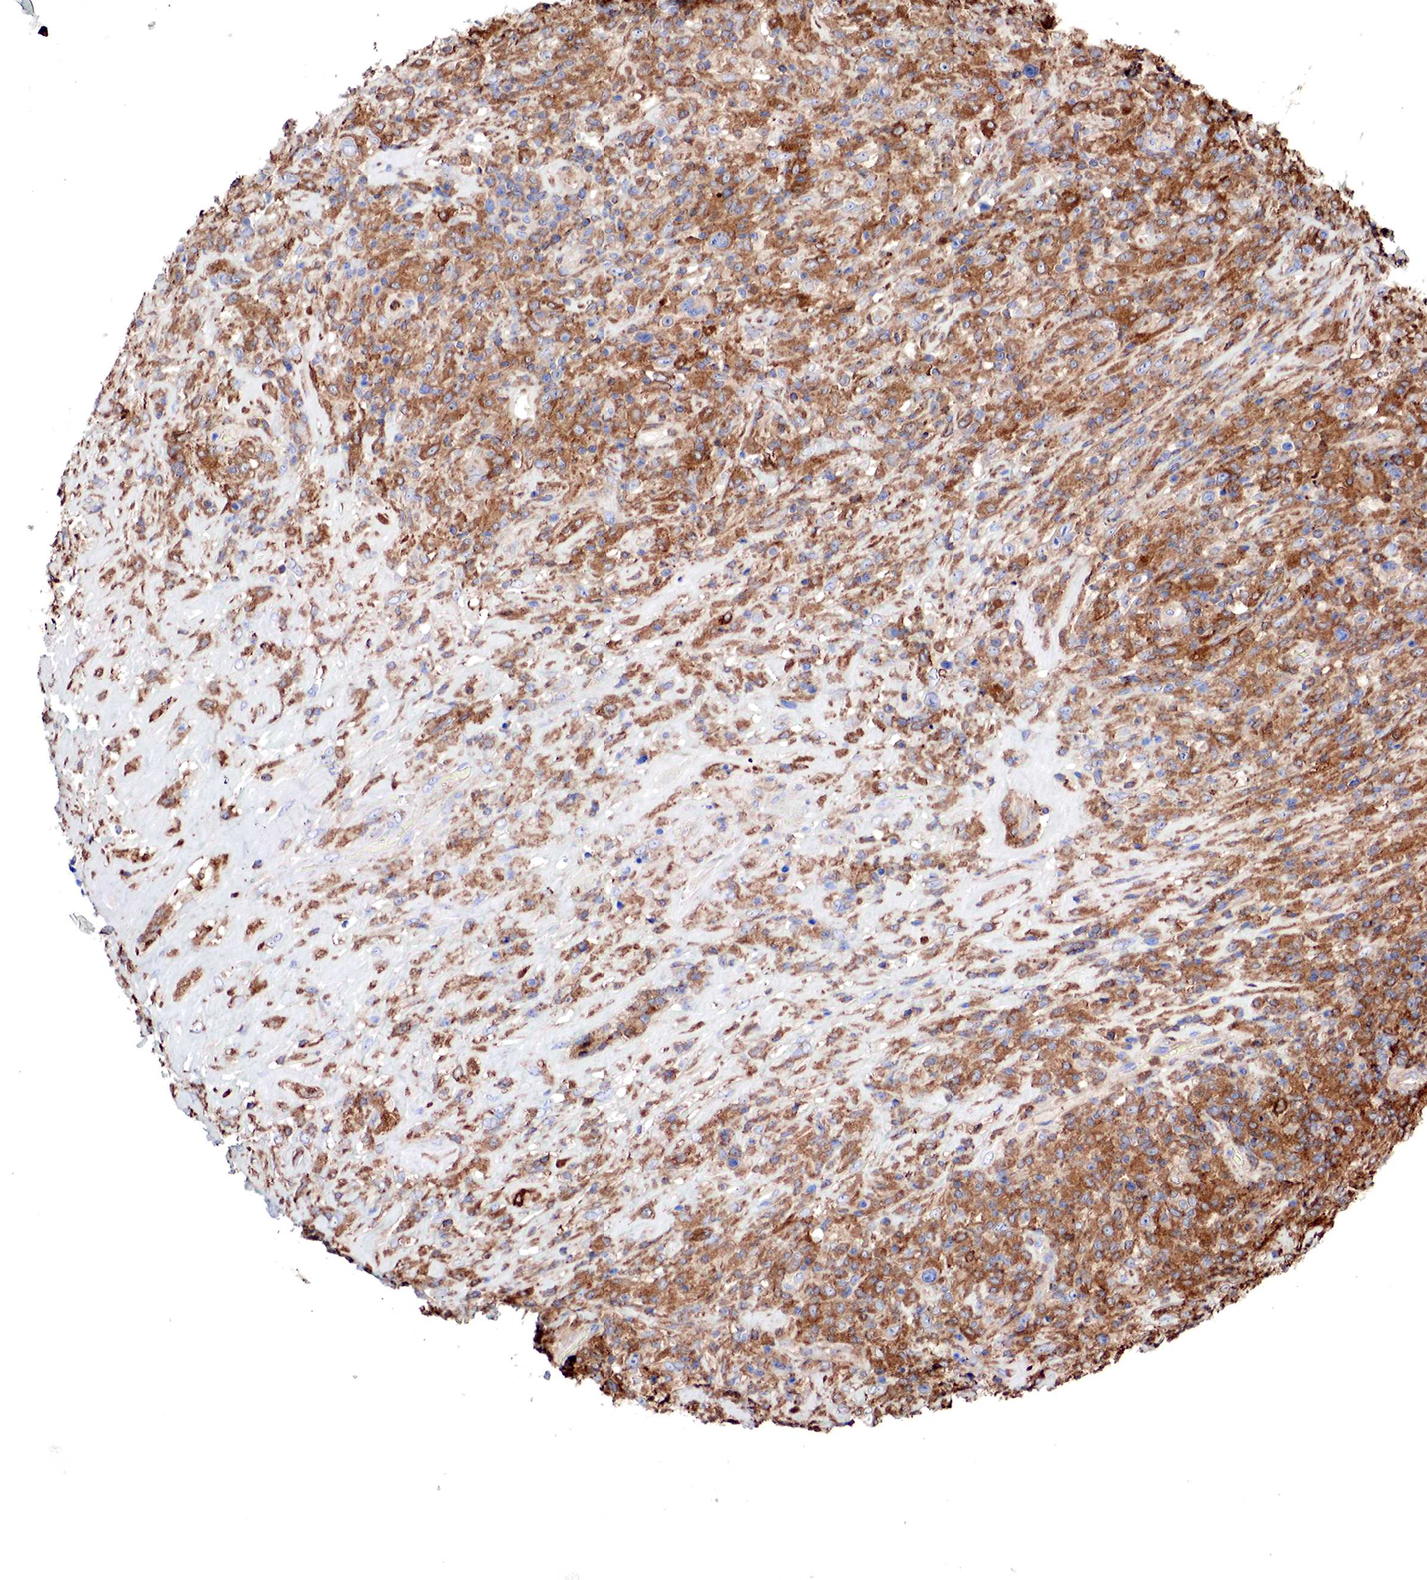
{"staining": {"intensity": "strong", "quantity": ">75%", "location": "cytoplasmic/membranous"}, "tissue": "lymphoma", "cell_type": "Tumor cells", "image_type": "cancer", "snomed": [{"axis": "morphology", "description": "Hodgkin's disease, NOS"}, {"axis": "topography", "description": "Lymph node"}], "caption": "Lymphoma was stained to show a protein in brown. There is high levels of strong cytoplasmic/membranous expression in about >75% of tumor cells.", "gene": "G6PD", "patient": {"sex": "male", "age": 46}}